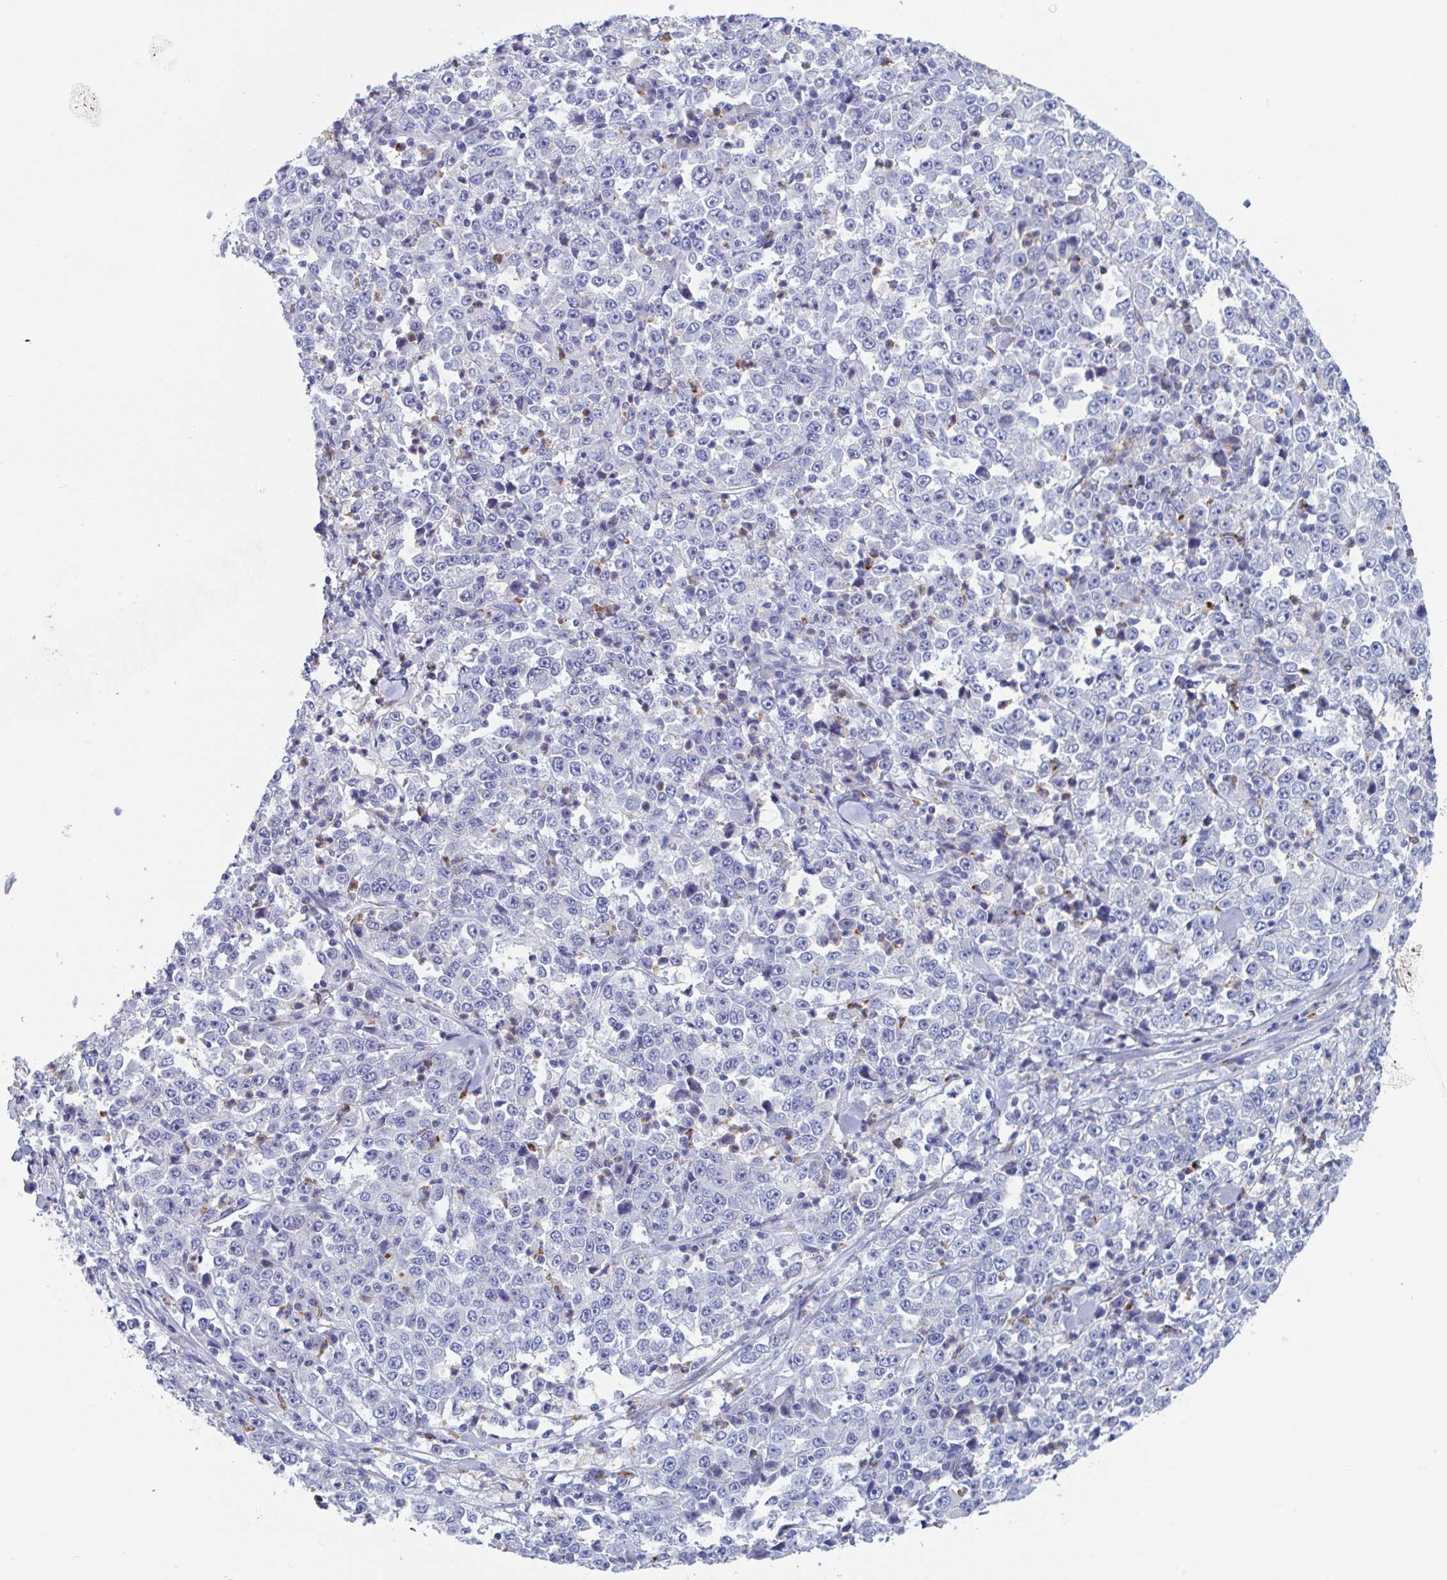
{"staining": {"intensity": "negative", "quantity": "none", "location": "none"}, "tissue": "stomach cancer", "cell_type": "Tumor cells", "image_type": "cancer", "snomed": [{"axis": "morphology", "description": "Normal tissue, NOS"}, {"axis": "morphology", "description": "Adenocarcinoma, NOS"}, {"axis": "topography", "description": "Stomach, upper"}, {"axis": "topography", "description": "Stomach"}], "caption": "The immunohistochemistry (IHC) image has no significant expression in tumor cells of stomach cancer tissue.", "gene": "ZNHIT2", "patient": {"sex": "male", "age": 59}}